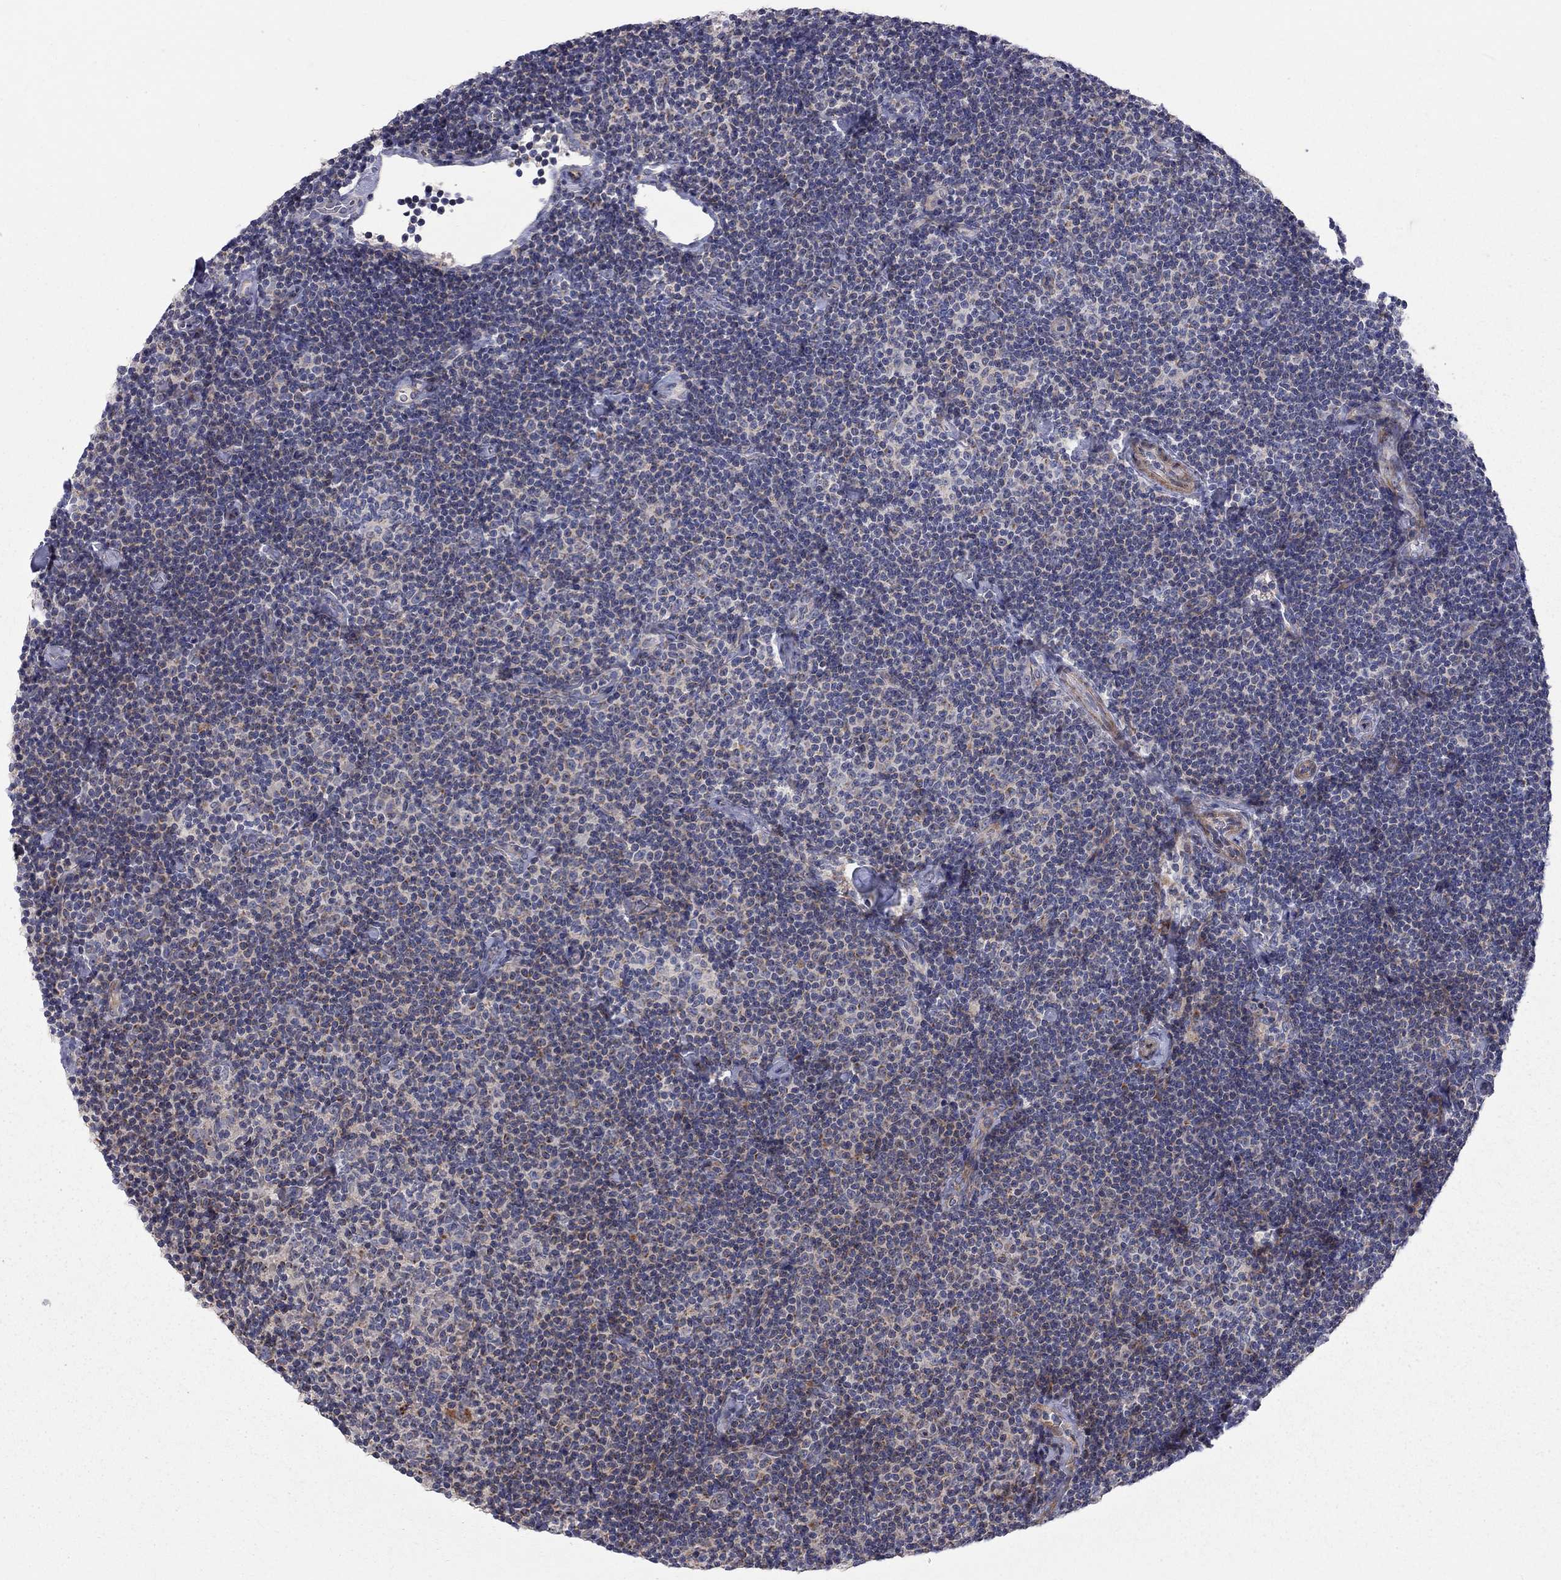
{"staining": {"intensity": "negative", "quantity": "none", "location": "none"}, "tissue": "lymphoma", "cell_type": "Tumor cells", "image_type": "cancer", "snomed": [{"axis": "morphology", "description": "Malignant lymphoma, non-Hodgkin's type, Low grade"}, {"axis": "topography", "description": "Lymph node"}], "caption": "Micrograph shows no protein expression in tumor cells of lymphoma tissue. (DAB IHC visualized using brightfield microscopy, high magnification).", "gene": "KANSL1L", "patient": {"sex": "male", "age": 81}}